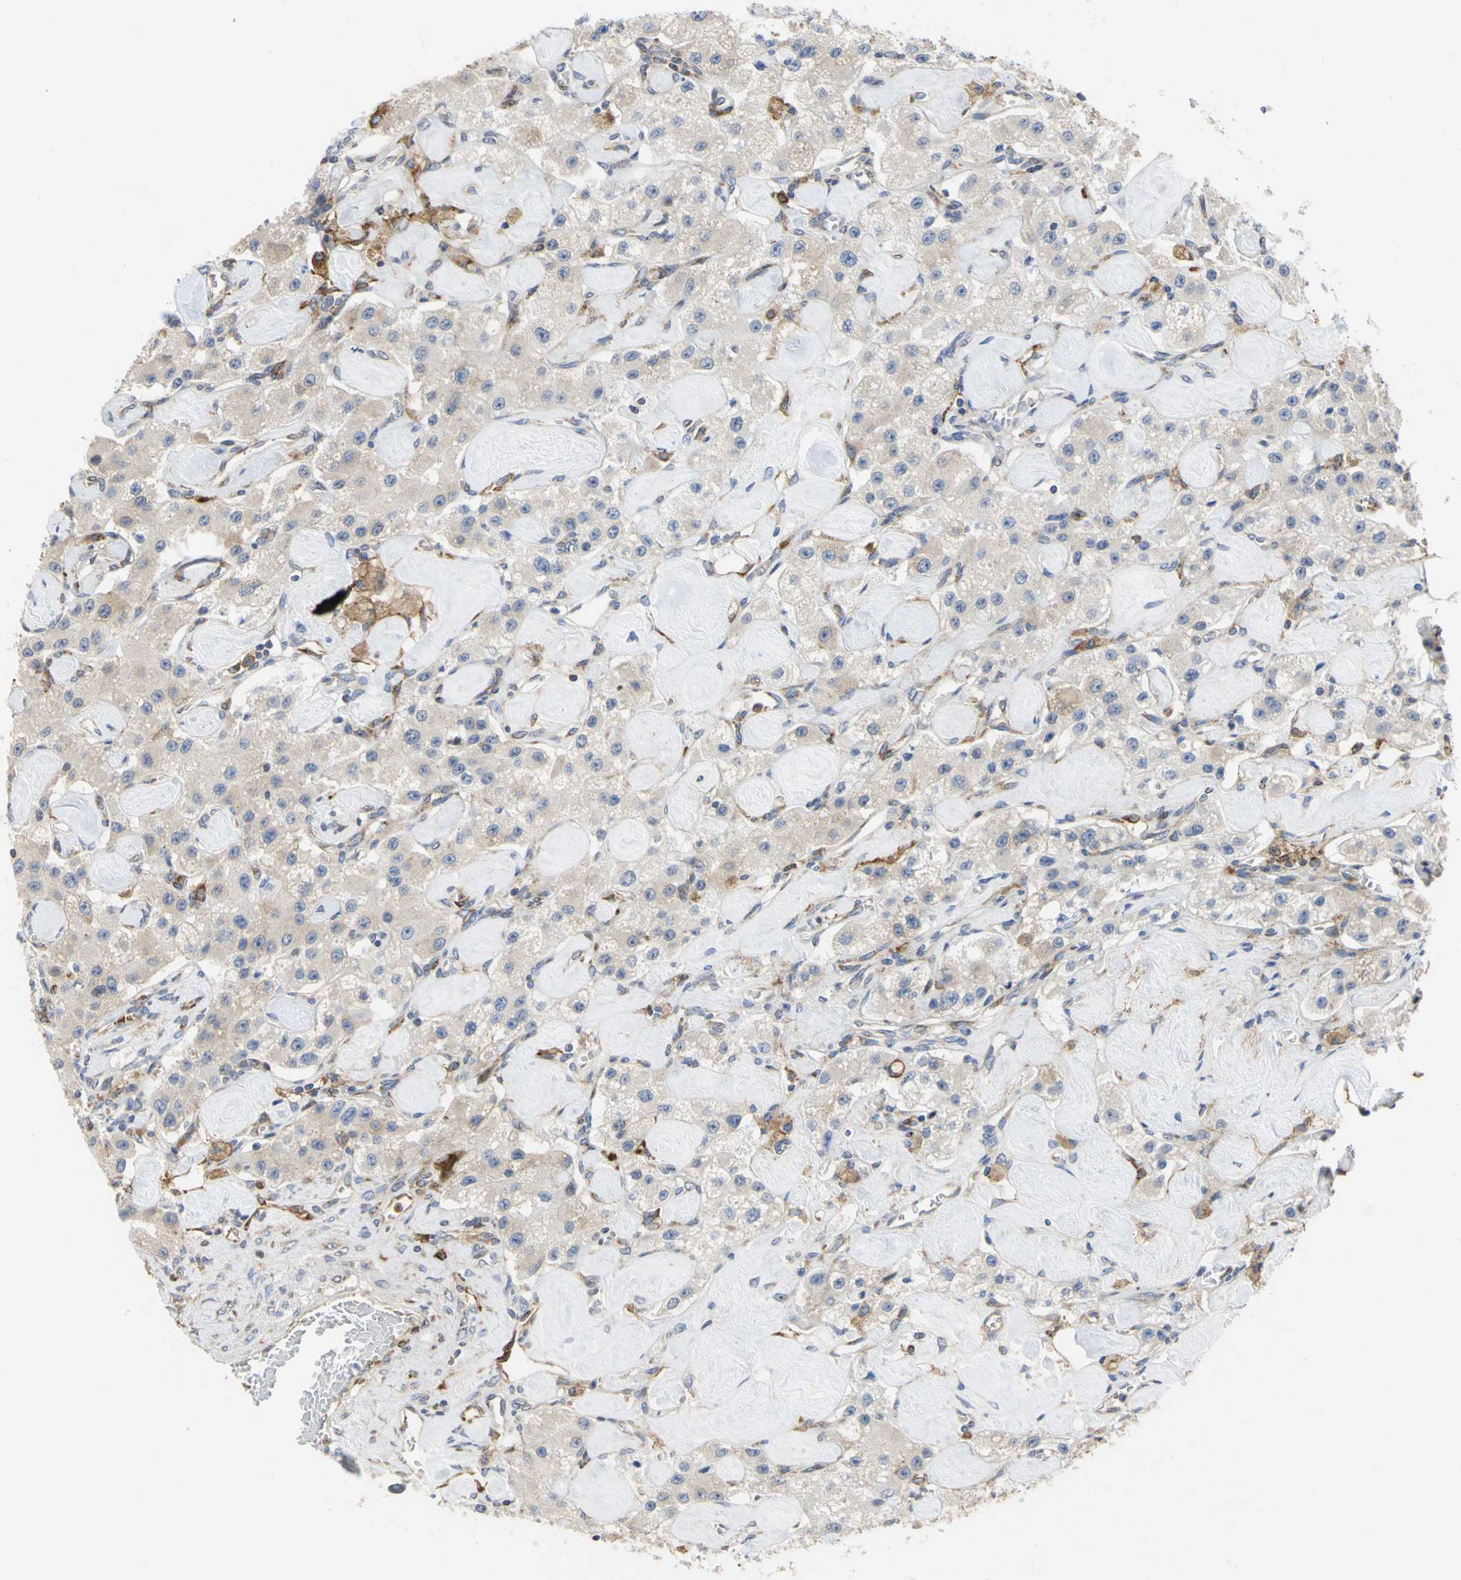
{"staining": {"intensity": "weak", "quantity": ">75%", "location": "cytoplasmic/membranous"}, "tissue": "carcinoid", "cell_type": "Tumor cells", "image_type": "cancer", "snomed": [{"axis": "morphology", "description": "Carcinoid, malignant, NOS"}, {"axis": "topography", "description": "Pancreas"}], "caption": "Brown immunohistochemical staining in human carcinoid reveals weak cytoplasmic/membranous staining in approximately >75% of tumor cells.", "gene": "YBX1", "patient": {"sex": "male", "age": 41}}